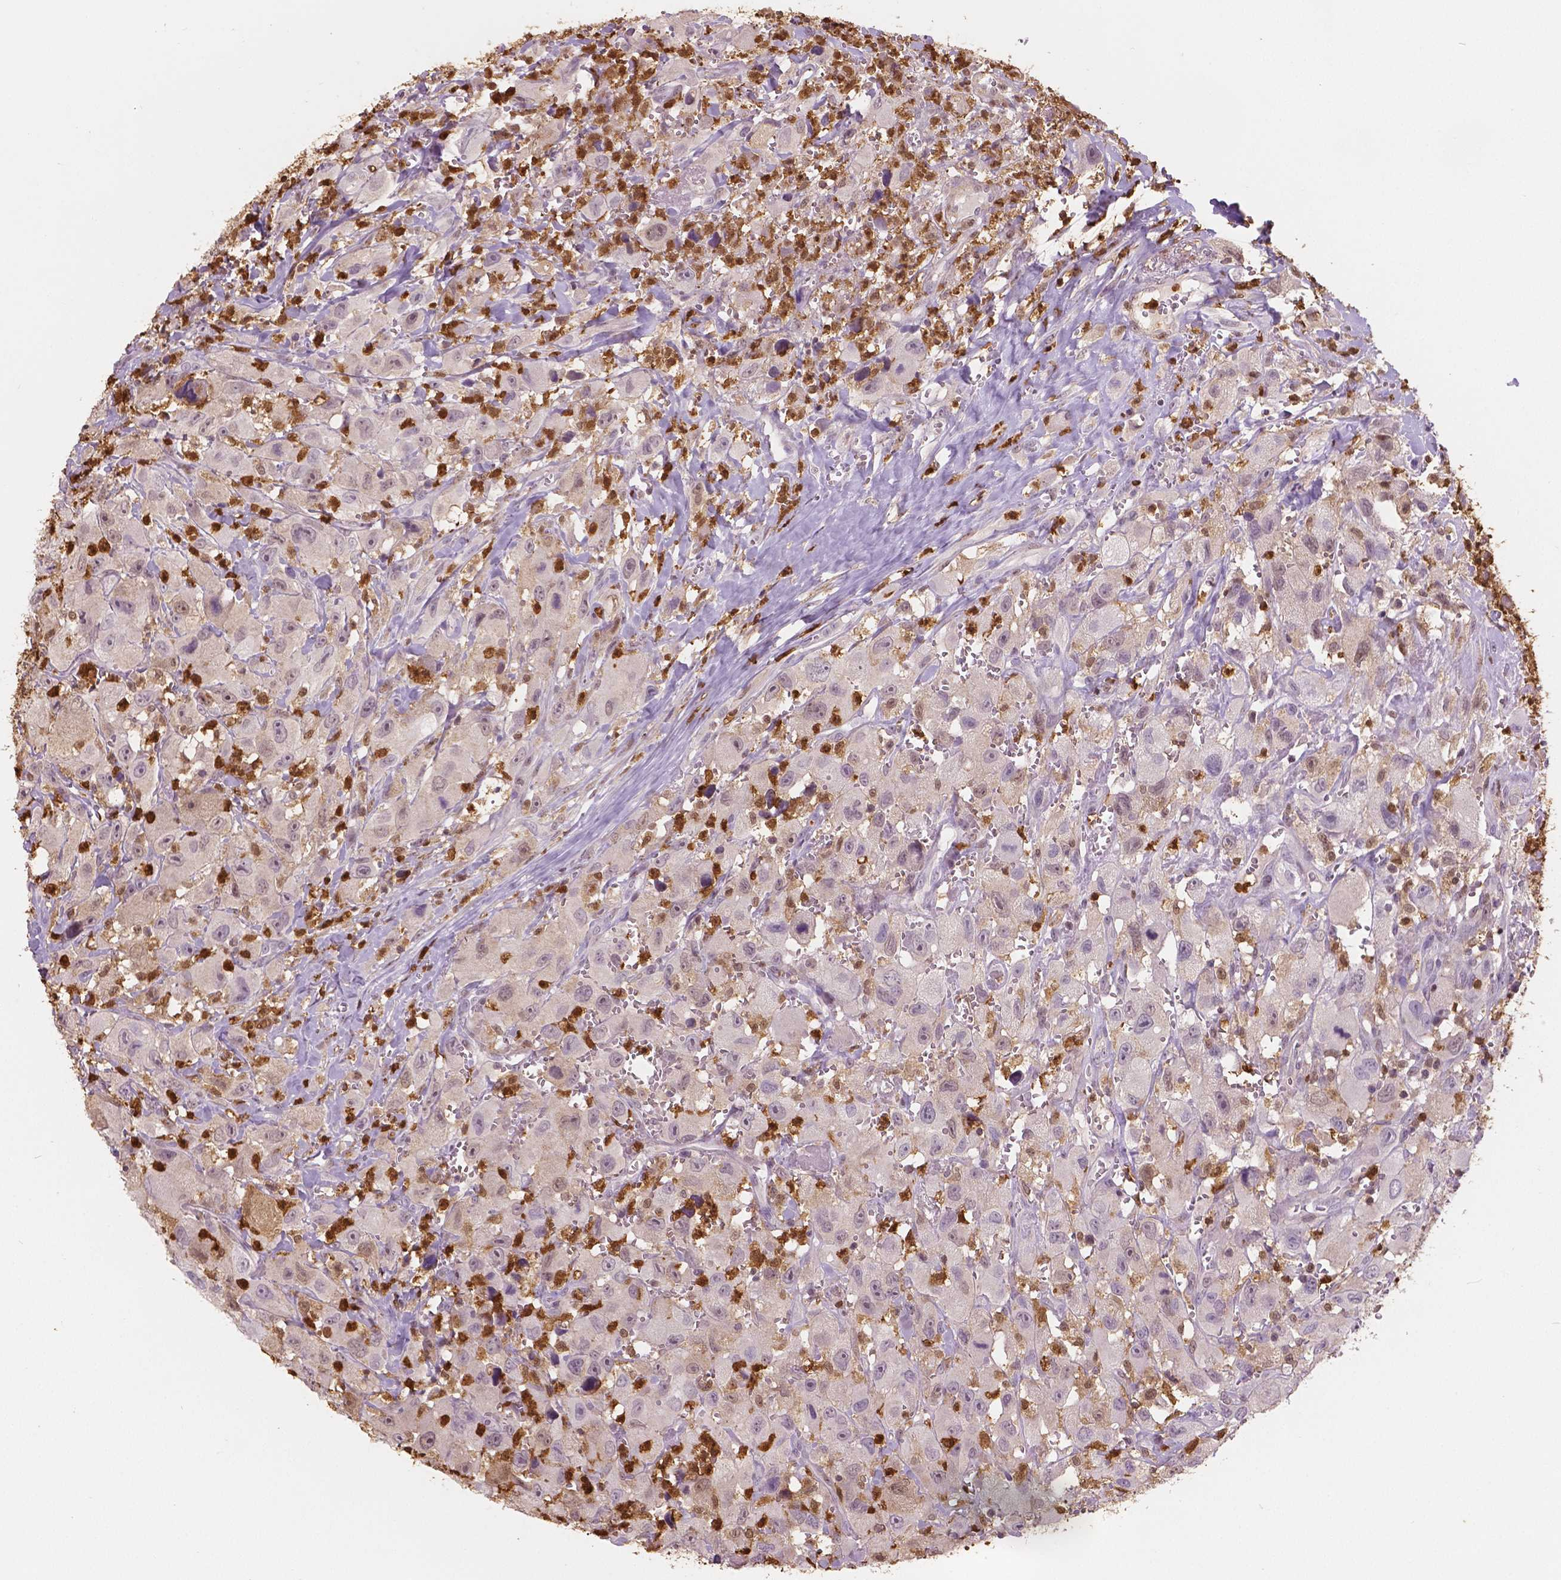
{"staining": {"intensity": "negative", "quantity": "none", "location": "none"}, "tissue": "head and neck cancer", "cell_type": "Tumor cells", "image_type": "cancer", "snomed": [{"axis": "morphology", "description": "Squamous cell carcinoma, NOS"}, {"axis": "morphology", "description": "Squamous cell carcinoma, metastatic, NOS"}, {"axis": "topography", "description": "Oral tissue"}, {"axis": "topography", "description": "Head-Neck"}], "caption": "Tumor cells show no significant protein positivity in squamous cell carcinoma (head and neck).", "gene": "S100A4", "patient": {"sex": "female", "age": 85}}